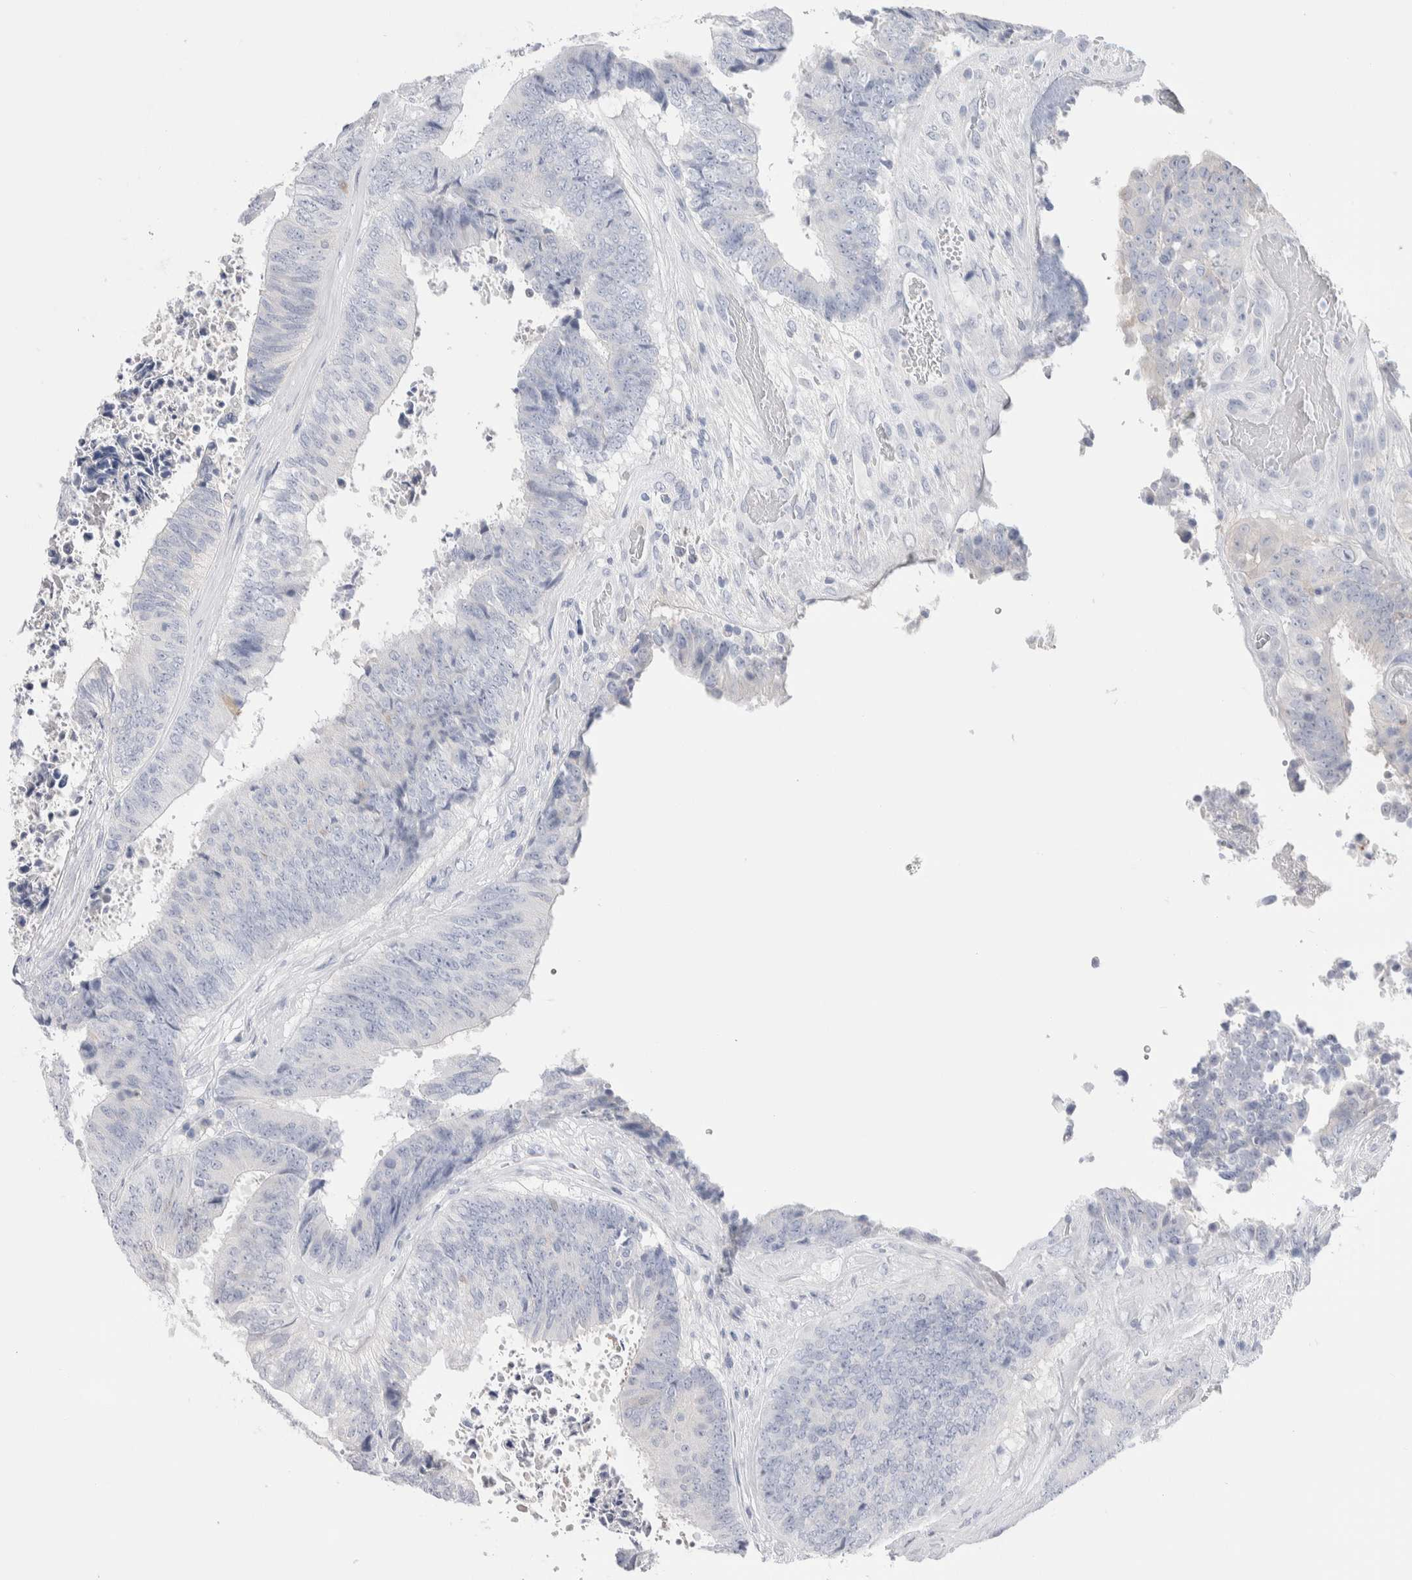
{"staining": {"intensity": "negative", "quantity": "none", "location": "none"}, "tissue": "colorectal cancer", "cell_type": "Tumor cells", "image_type": "cancer", "snomed": [{"axis": "morphology", "description": "Adenocarcinoma, NOS"}, {"axis": "topography", "description": "Rectum"}], "caption": "IHC of colorectal adenocarcinoma demonstrates no expression in tumor cells.", "gene": "GDA", "patient": {"sex": "male", "age": 72}}